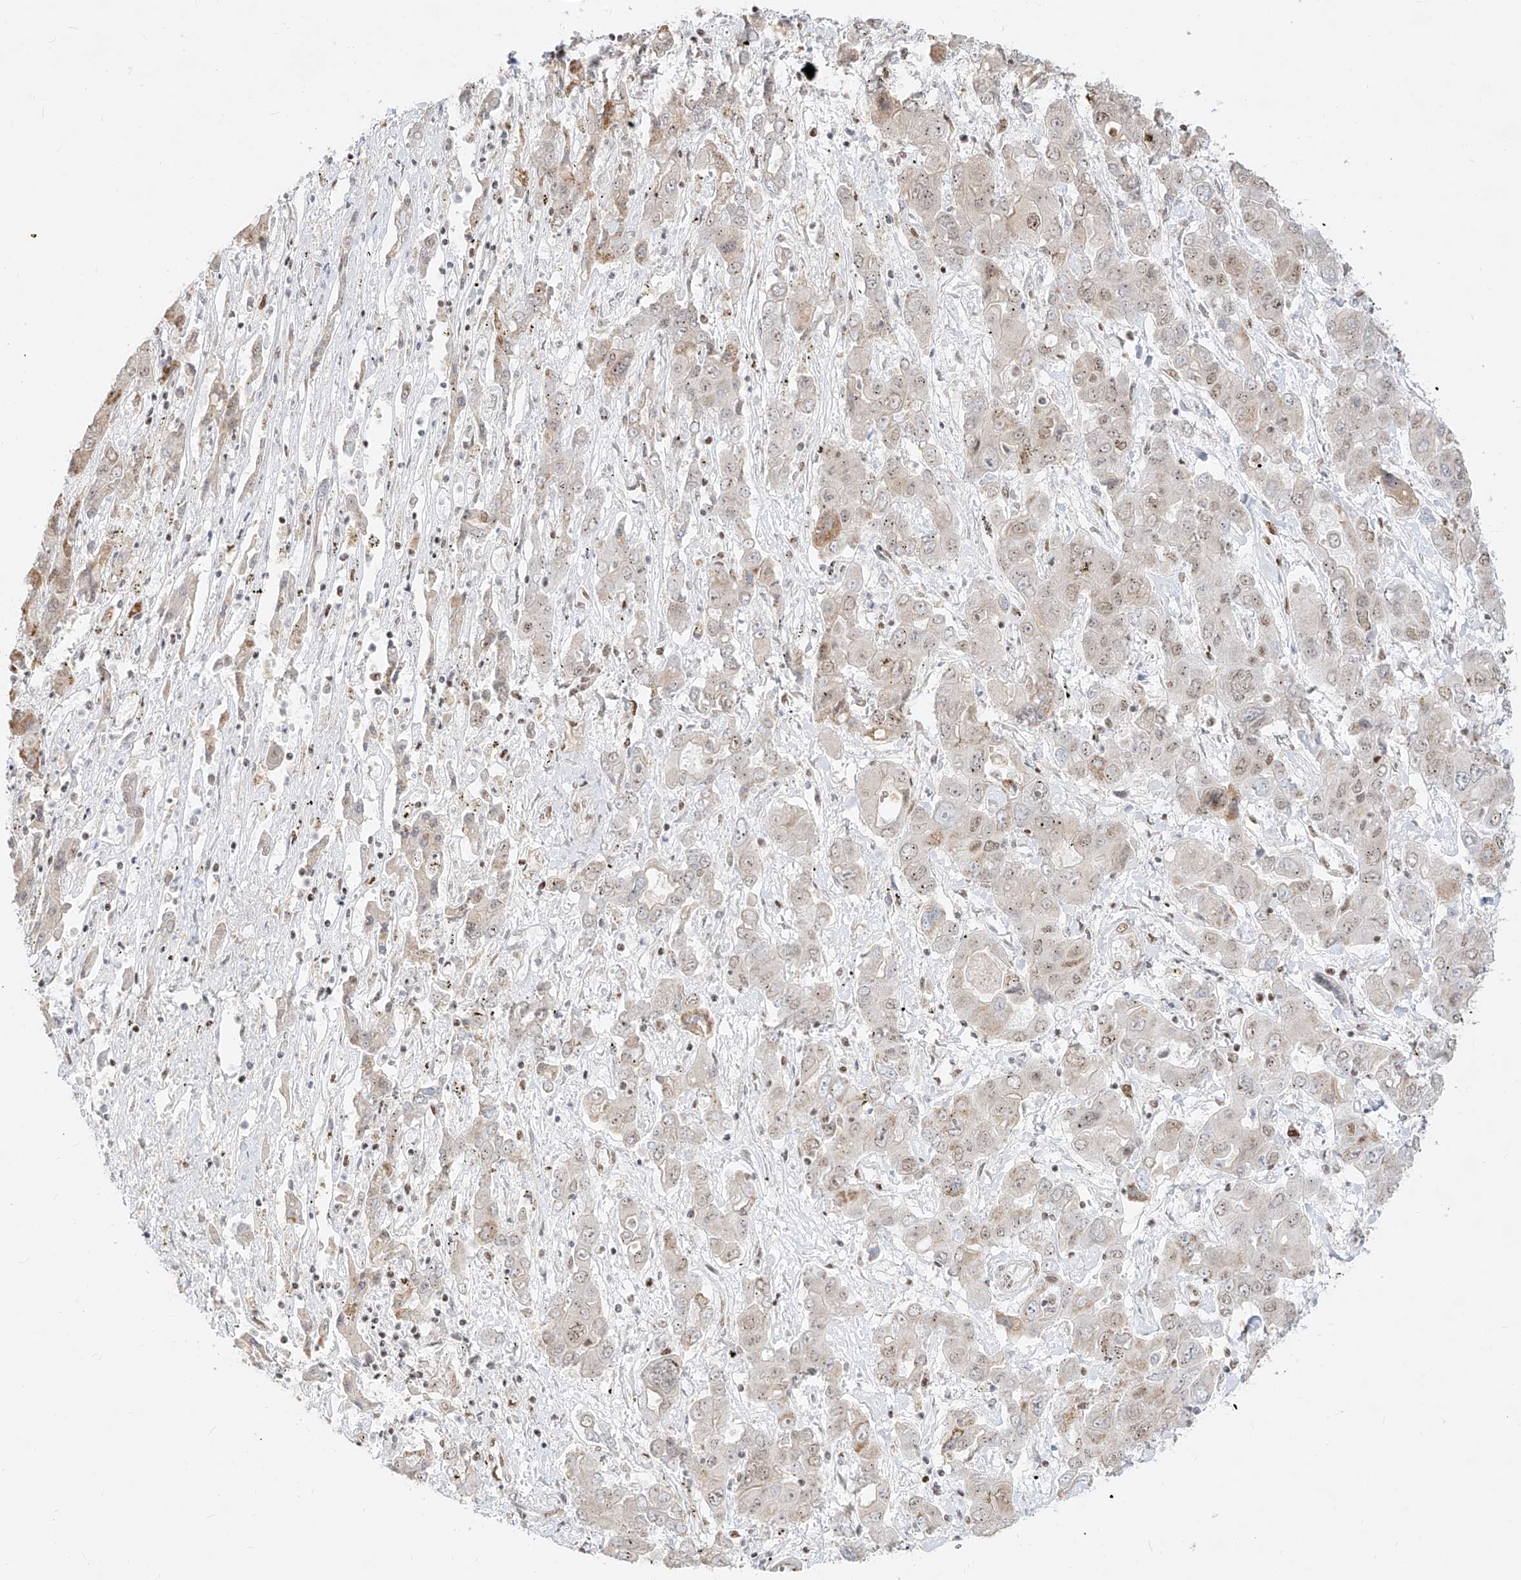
{"staining": {"intensity": "moderate", "quantity": "<25%", "location": "cytoplasmic/membranous,nuclear"}, "tissue": "liver cancer", "cell_type": "Tumor cells", "image_type": "cancer", "snomed": [{"axis": "morphology", "description": "Cholangiocarcinoma"}, {"axis": "topography", "description": "Liver"}], "caption": "This photomicrograph exhibits IHC staining of cholangiocarcinoma (liver), with low moderate cytoplasmic/membranous and nuclear staining in about <25% of tumor cells.", "gene": "NHSL1", "patient": {"sex": "male", "age": 67}}